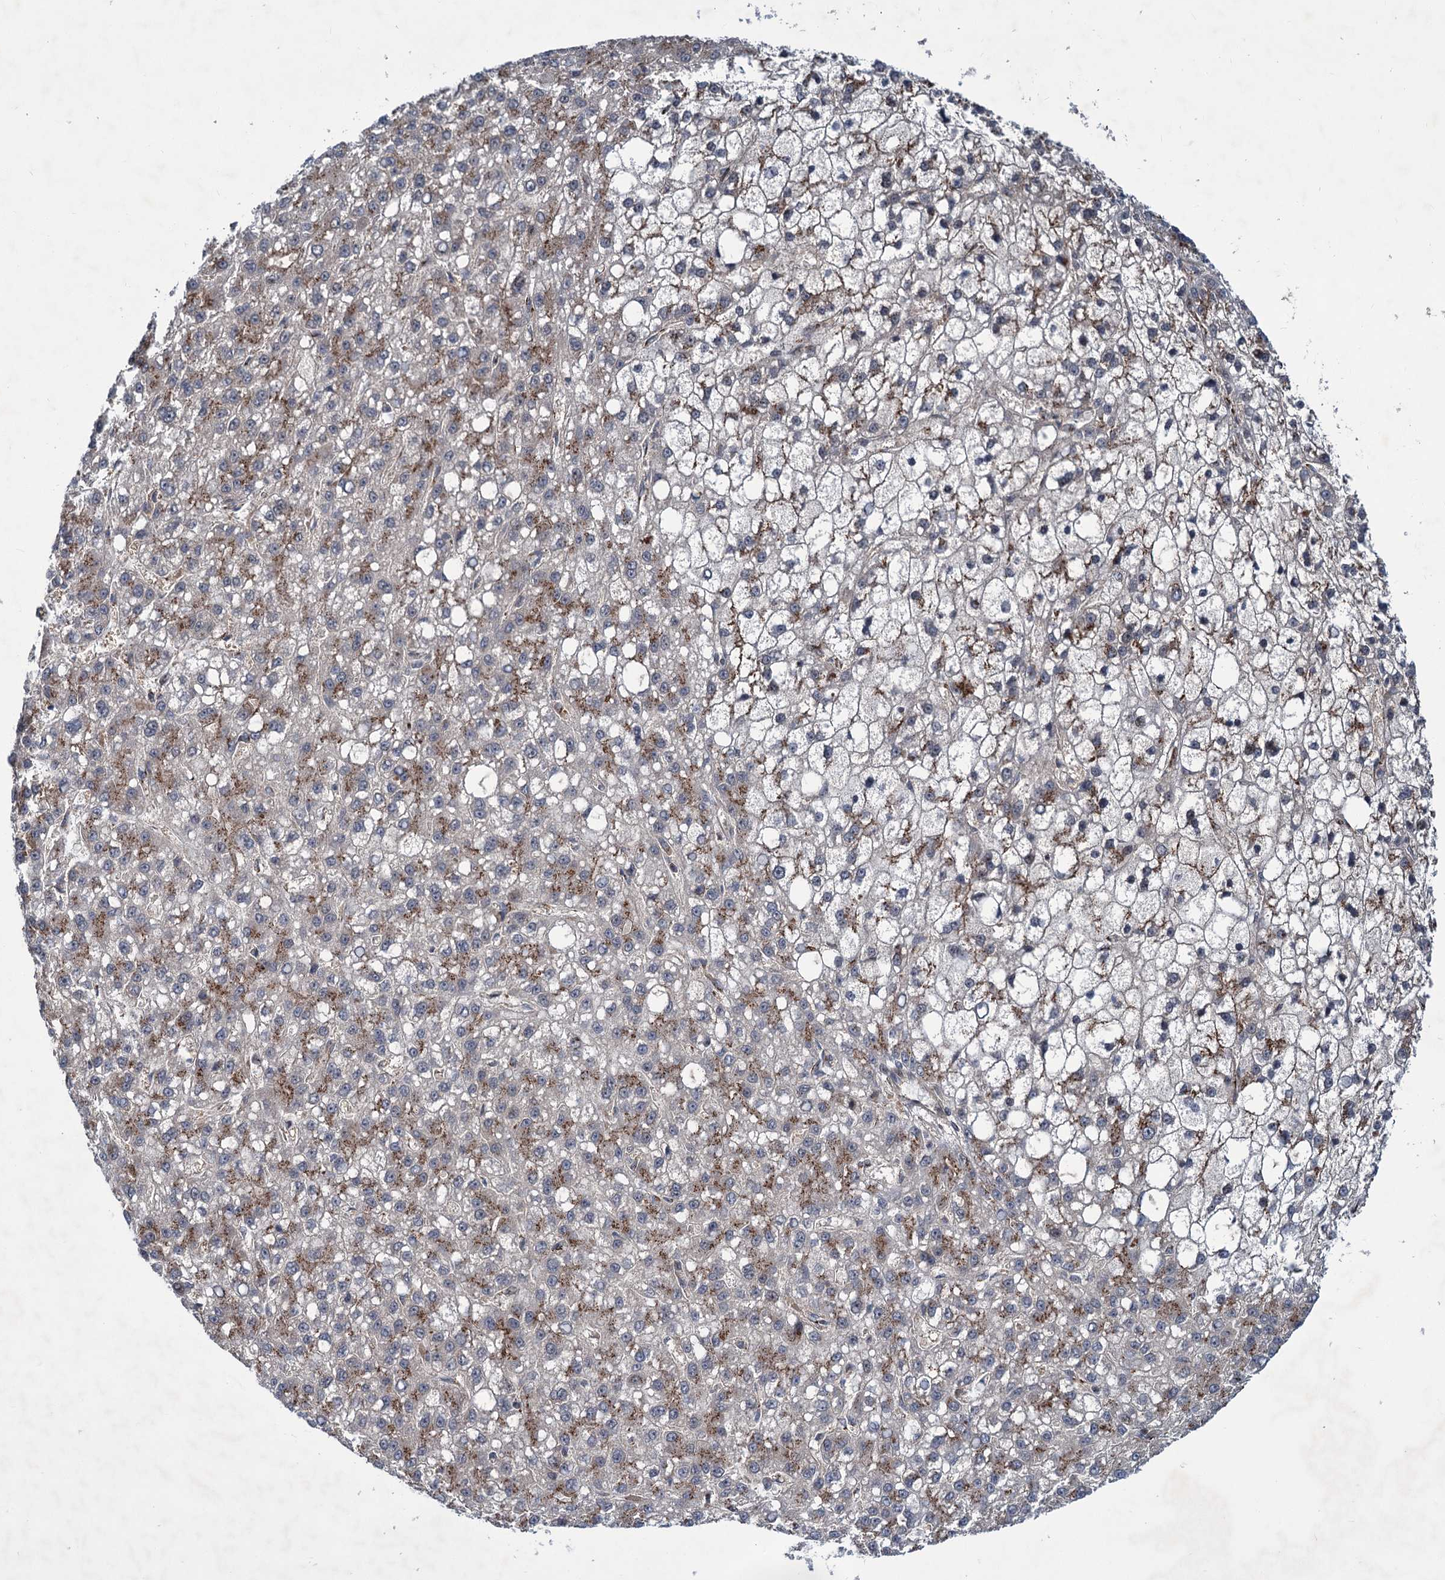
{"staining": {"intensity": "moderate", "quantity": "25%-75%", "location": "cytoplasmic/membranous"}, "tissue": "liver cancer", "cell_type": "Tumor cells", "image_type": "cancer", "snomed": [{"axis": "morphology", "description": "Carcinoma, Hepatocellular, NOS"}, {"axis": "topography", "description": "Liver"}], "caption": "Immunohistochemical staining of human liver cancer demonstrates moderate cytoplasmic/membranous protein expression in approximately 25%-75% of tumor cells. The staining was performed using DAB (3,3'-diaminobenzidine) to visualize the protein expression in brown, while the nuclei were stained in blue with hematoxylin (Magnification: 20x).", "gene": "ELP4", "patient": {"sex": "male", "age": 67}}